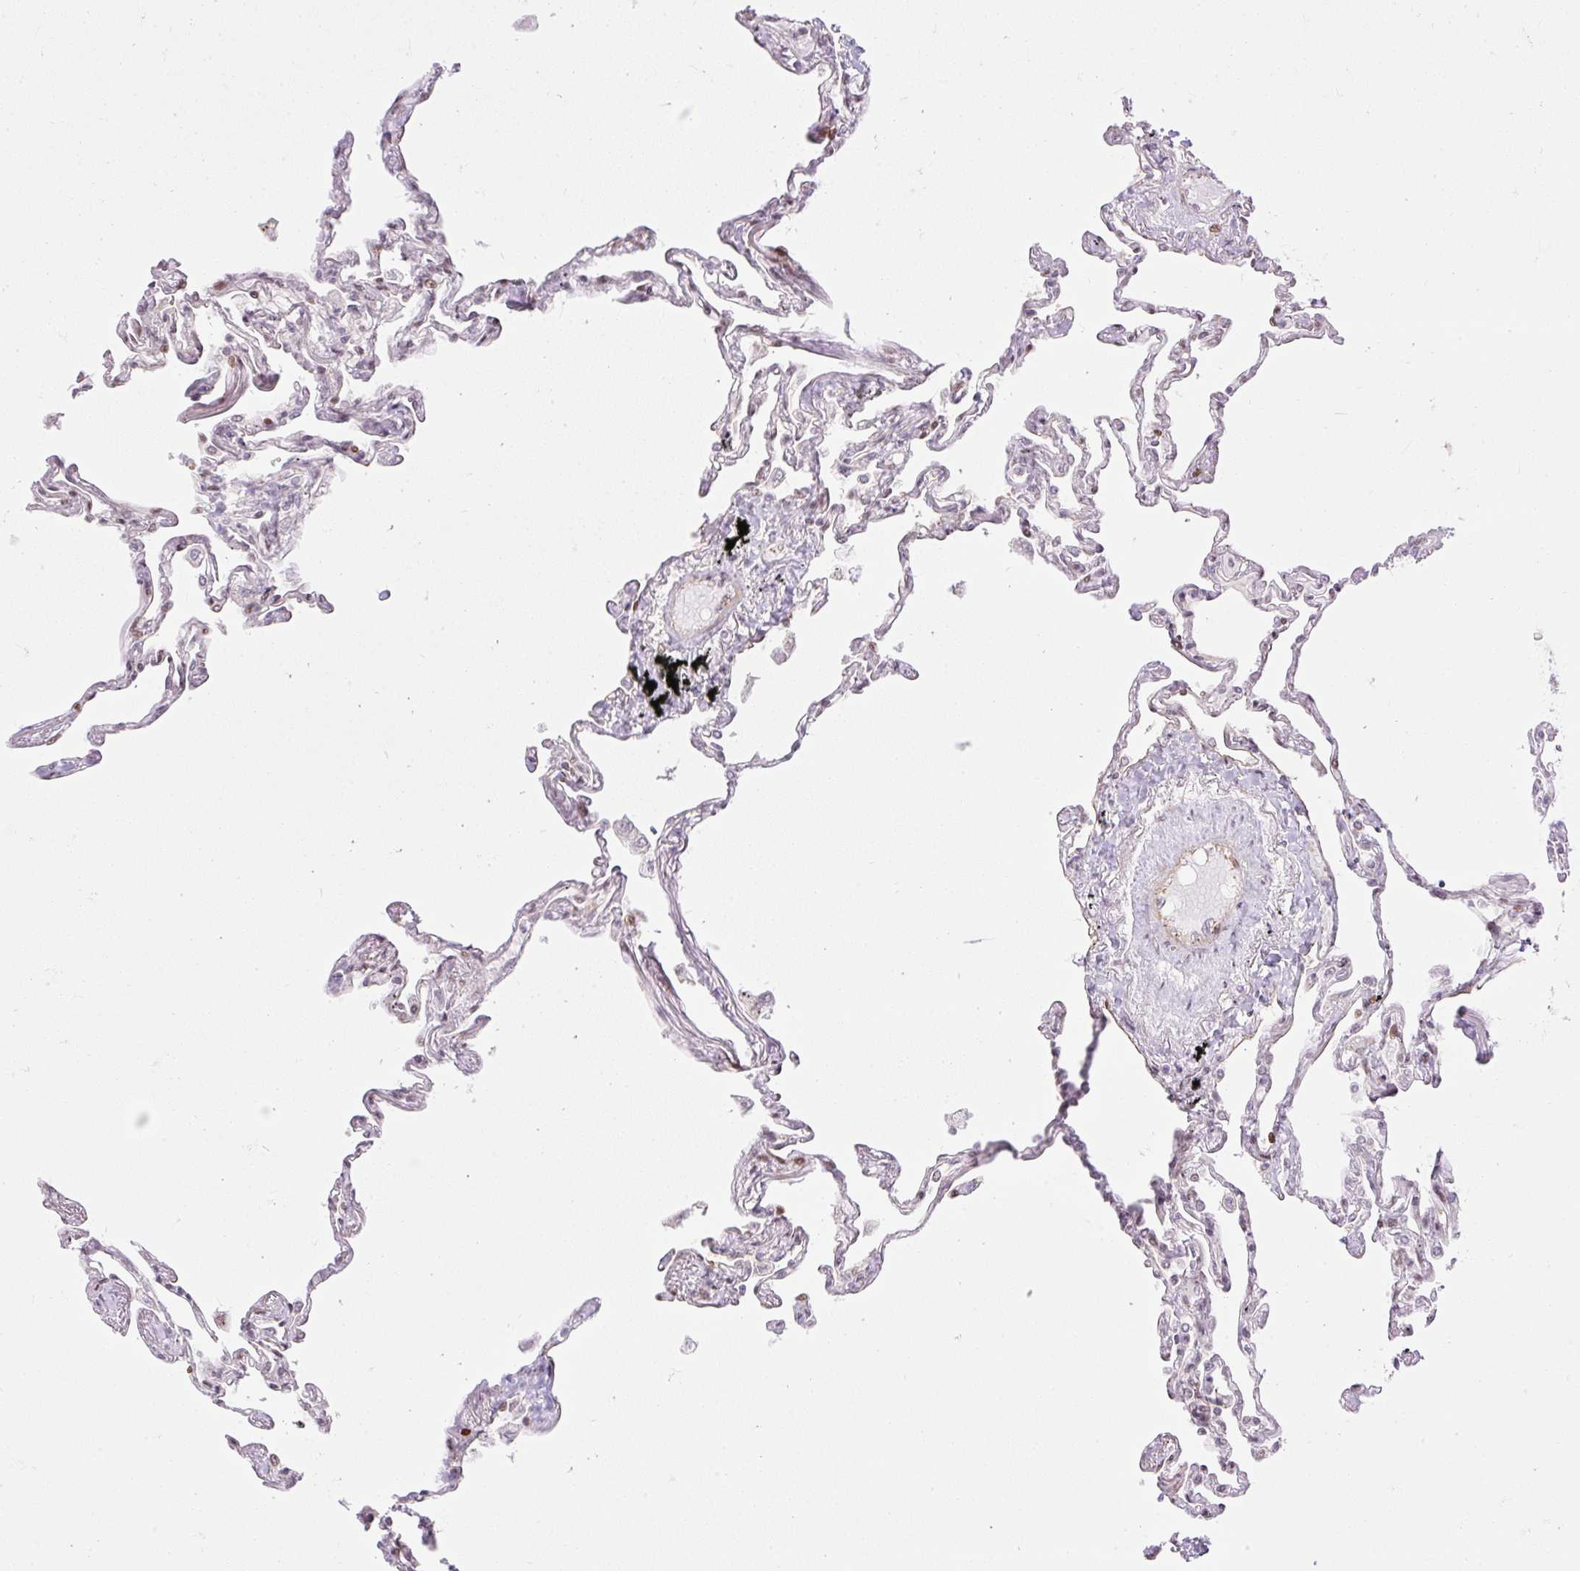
{"staining": {"intensity": "moderate", "quantity": "25%-75%", "location": "nuclear"}, "tissue": "lung", "cell_type": "Alveolar cells", "image_type": "normal", "snomed": [{"axis": "morphology", "description": "Normal tissue, NOS"}, {"axis": "topography", "description": "Lung"}], "caption": "Alveolar cells reveal medium levels of moderate nuclear staining in approximately 25%-75% of cells in normal human lung.", "gene": "RIPPLY3", "patient": {"sex": "female", "age": 67}}